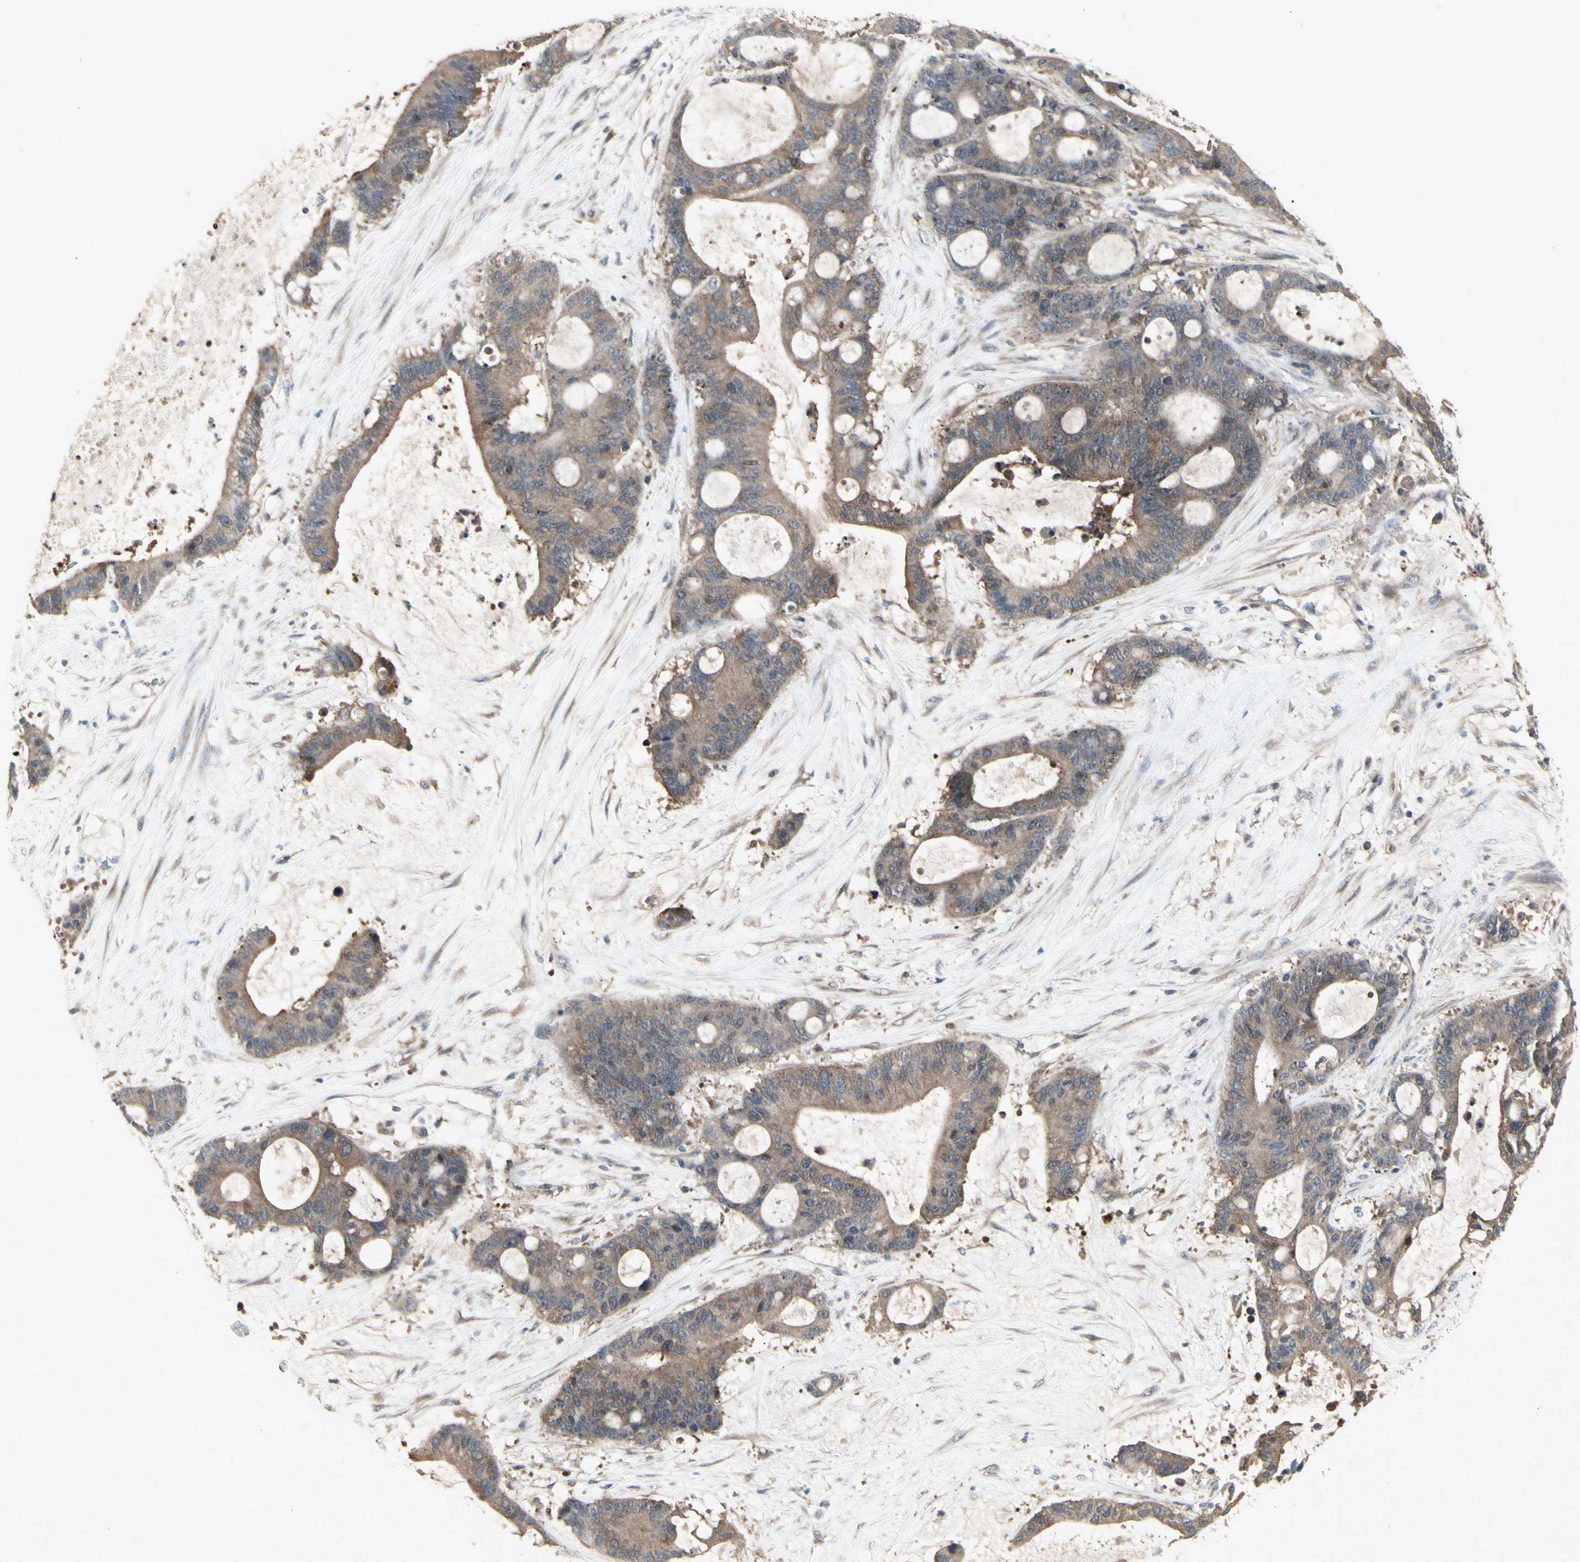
{"staining": {"intensity": "moderate", "quantity": ">75%", "location": "cytoplasmic/membranous"}, "tissue": "liver cancer", "cell_type": "Tumor cells", "image_type": "cancer", "snomed": [{"axis": "morphology", "description": "Cholangiocarcinoma"}, {"axis": "topography", "description": "Liver"}], "caption": "Moderate cytoplasmic/membranous expression is identified in approximately >75% of tumor cells in liver cancer.", "gene": "CHURC1-FNTB", "patient": {"sex": "female", "age": 73}}